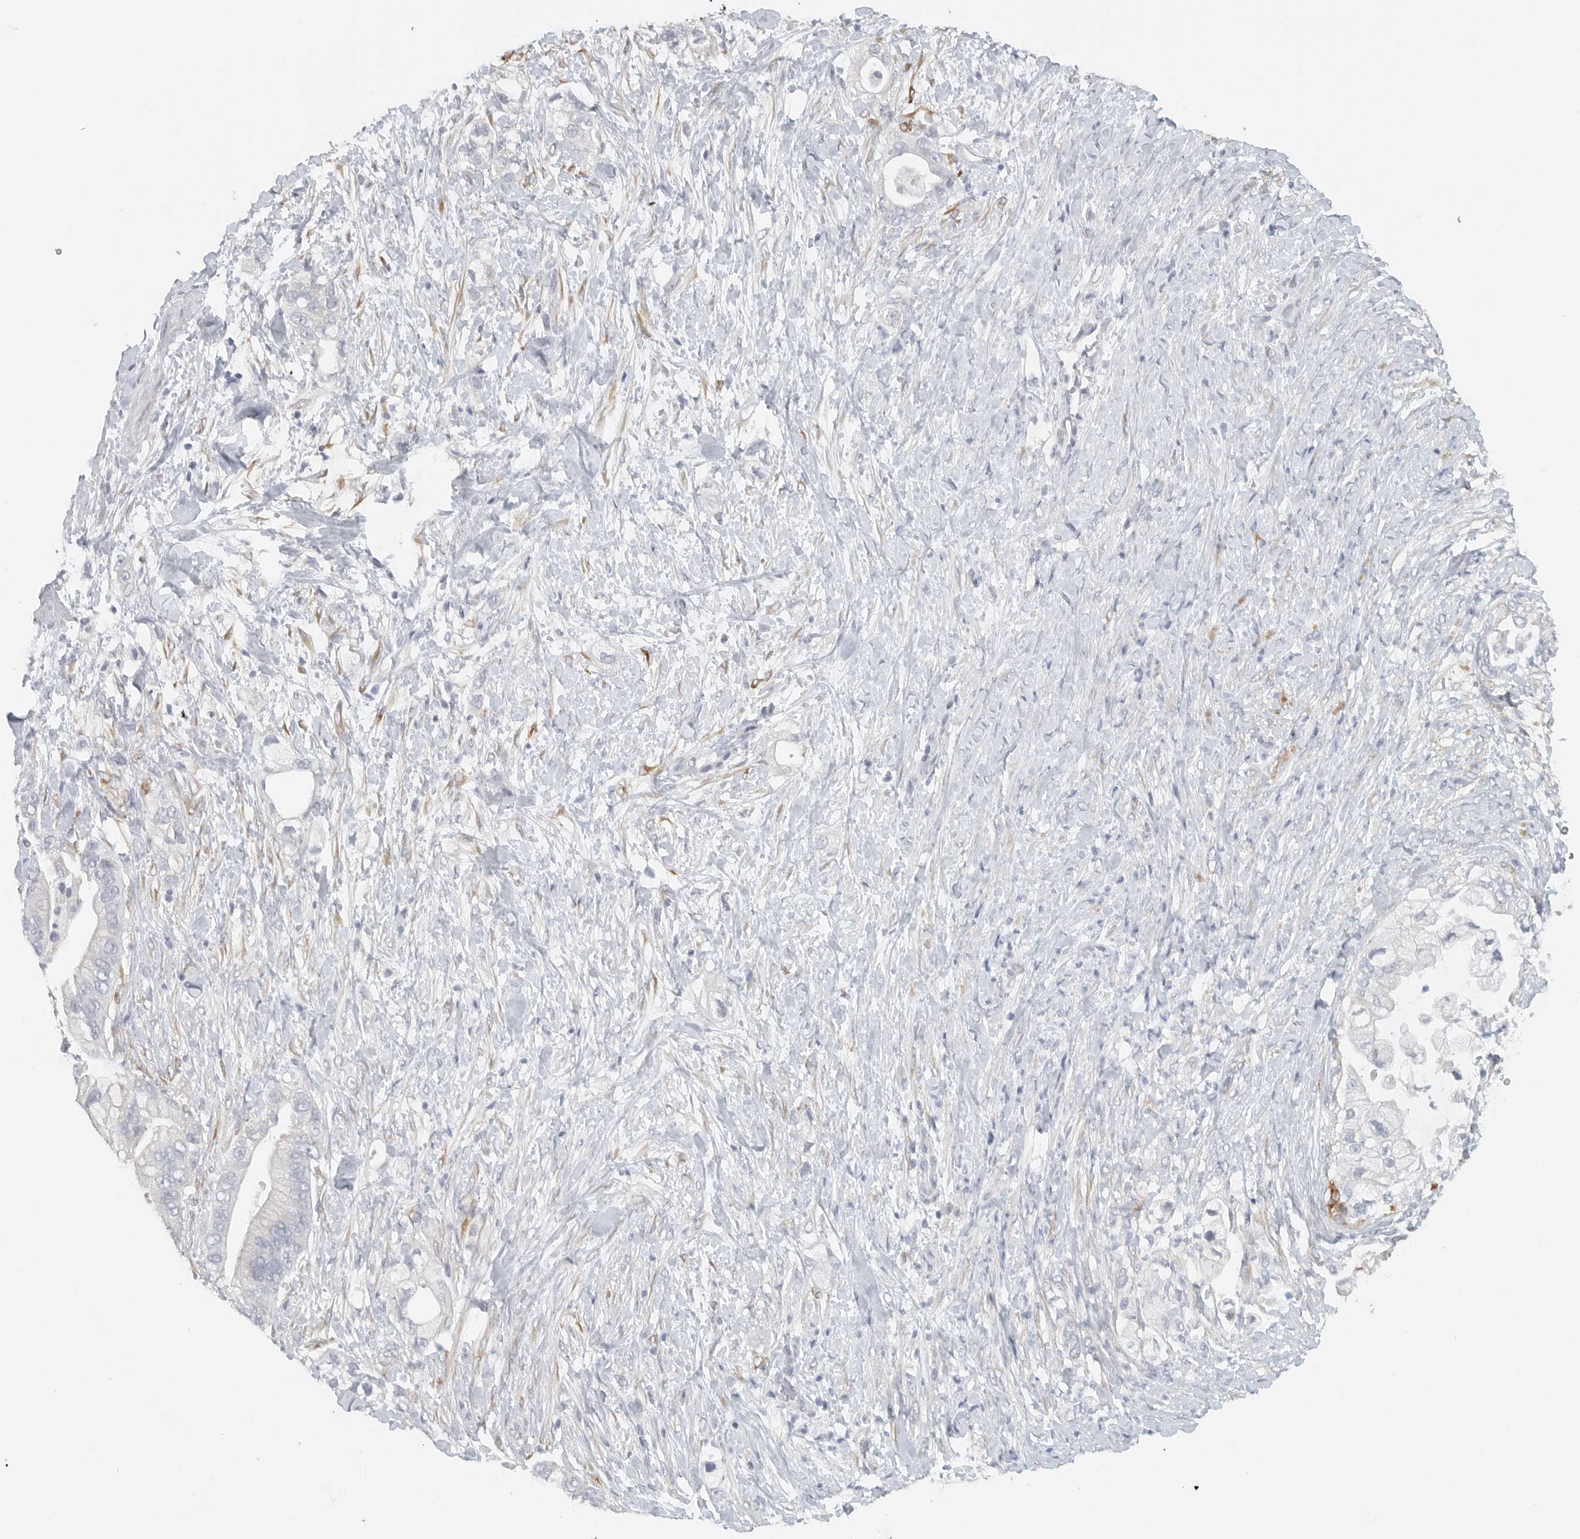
{"staining": {"intensity": "negative", "quantity": "none", "location": "none"}, "tissue": "pancreatic cancer", "cell_type": "Tumor cells", "image_type": "cancer", "snomed": [{"axis": "morphology", "description": "Adenocarcinoma, NOS"}, {"axis": "topography", "description": "Pancreas"}], "caption": "This is a micrograph of immunohistochemistry (IHC) staining of pancreatic adenocarcinoma, which shows no expression in tumor cells. Brightfield microscopy of immunohistochemistry (IHC) stained with DAB (3,3'-diaminobenzidine) (brown) and hematoxylin (blue), captured at high magnification.", "gene": "PAM", "patient": {"sex": "male", "age": 53}}